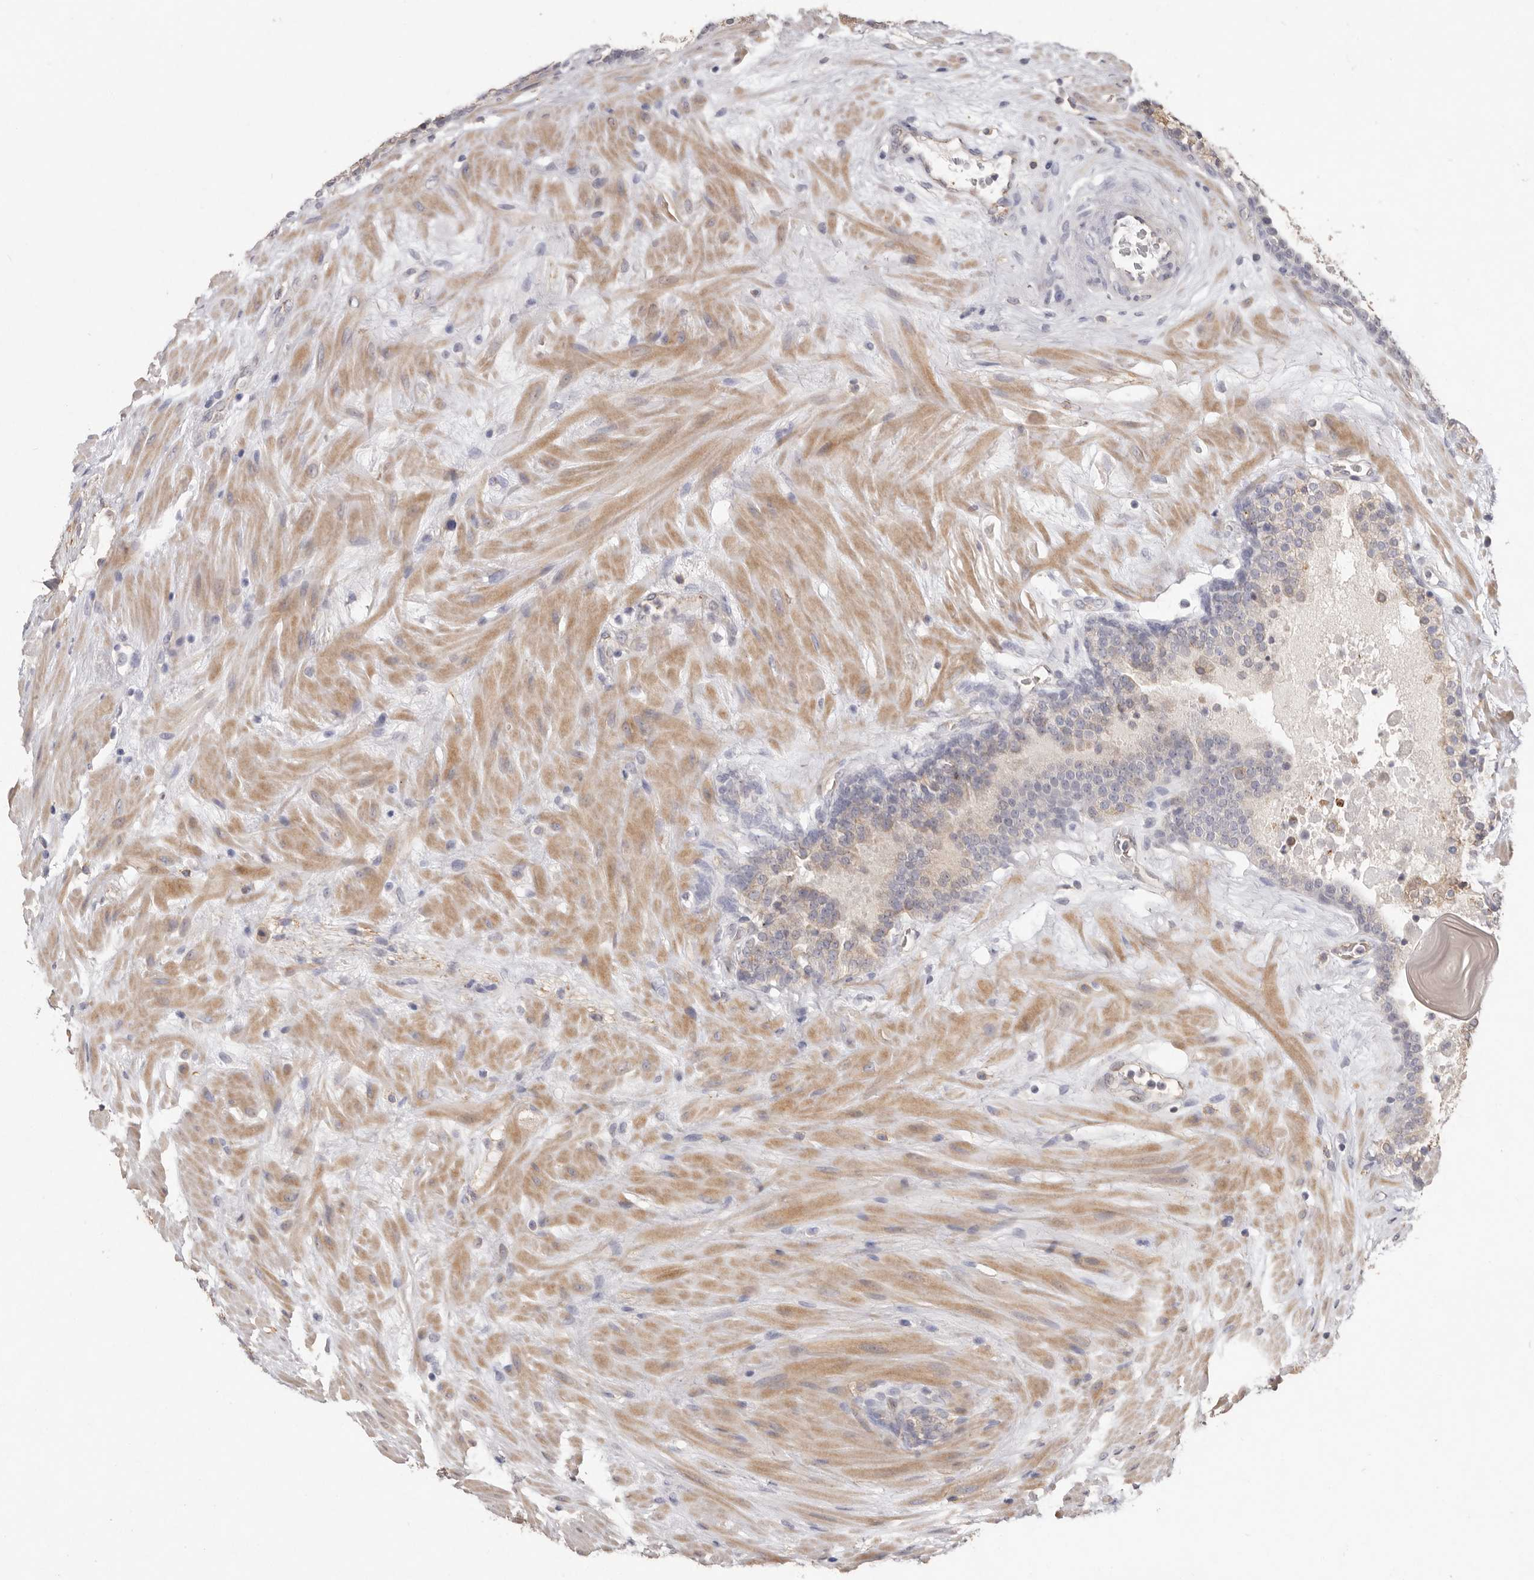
{"staining": {"intensity": "weak", "quantity": "<25%", "location": "cytoplasmic/membranous"}, "tissue": "prostate cancer", "cell_type": "Tumor cells", "image_type": "cancer", "snomed": [{"axis": "morphology", "description": "Adenocarcinoma, High grade"}, {"axis": "topography", "description": "Prostate"}], "caption": "Immunohistochemistry (IHC) image of adenocarcinoma (high-grade) (prostate) stained for a protein (brown), which exhibits no staining in tumor cells.", "gene": "ZYG11B", "patient": {"sex": "male", "age": 56}}